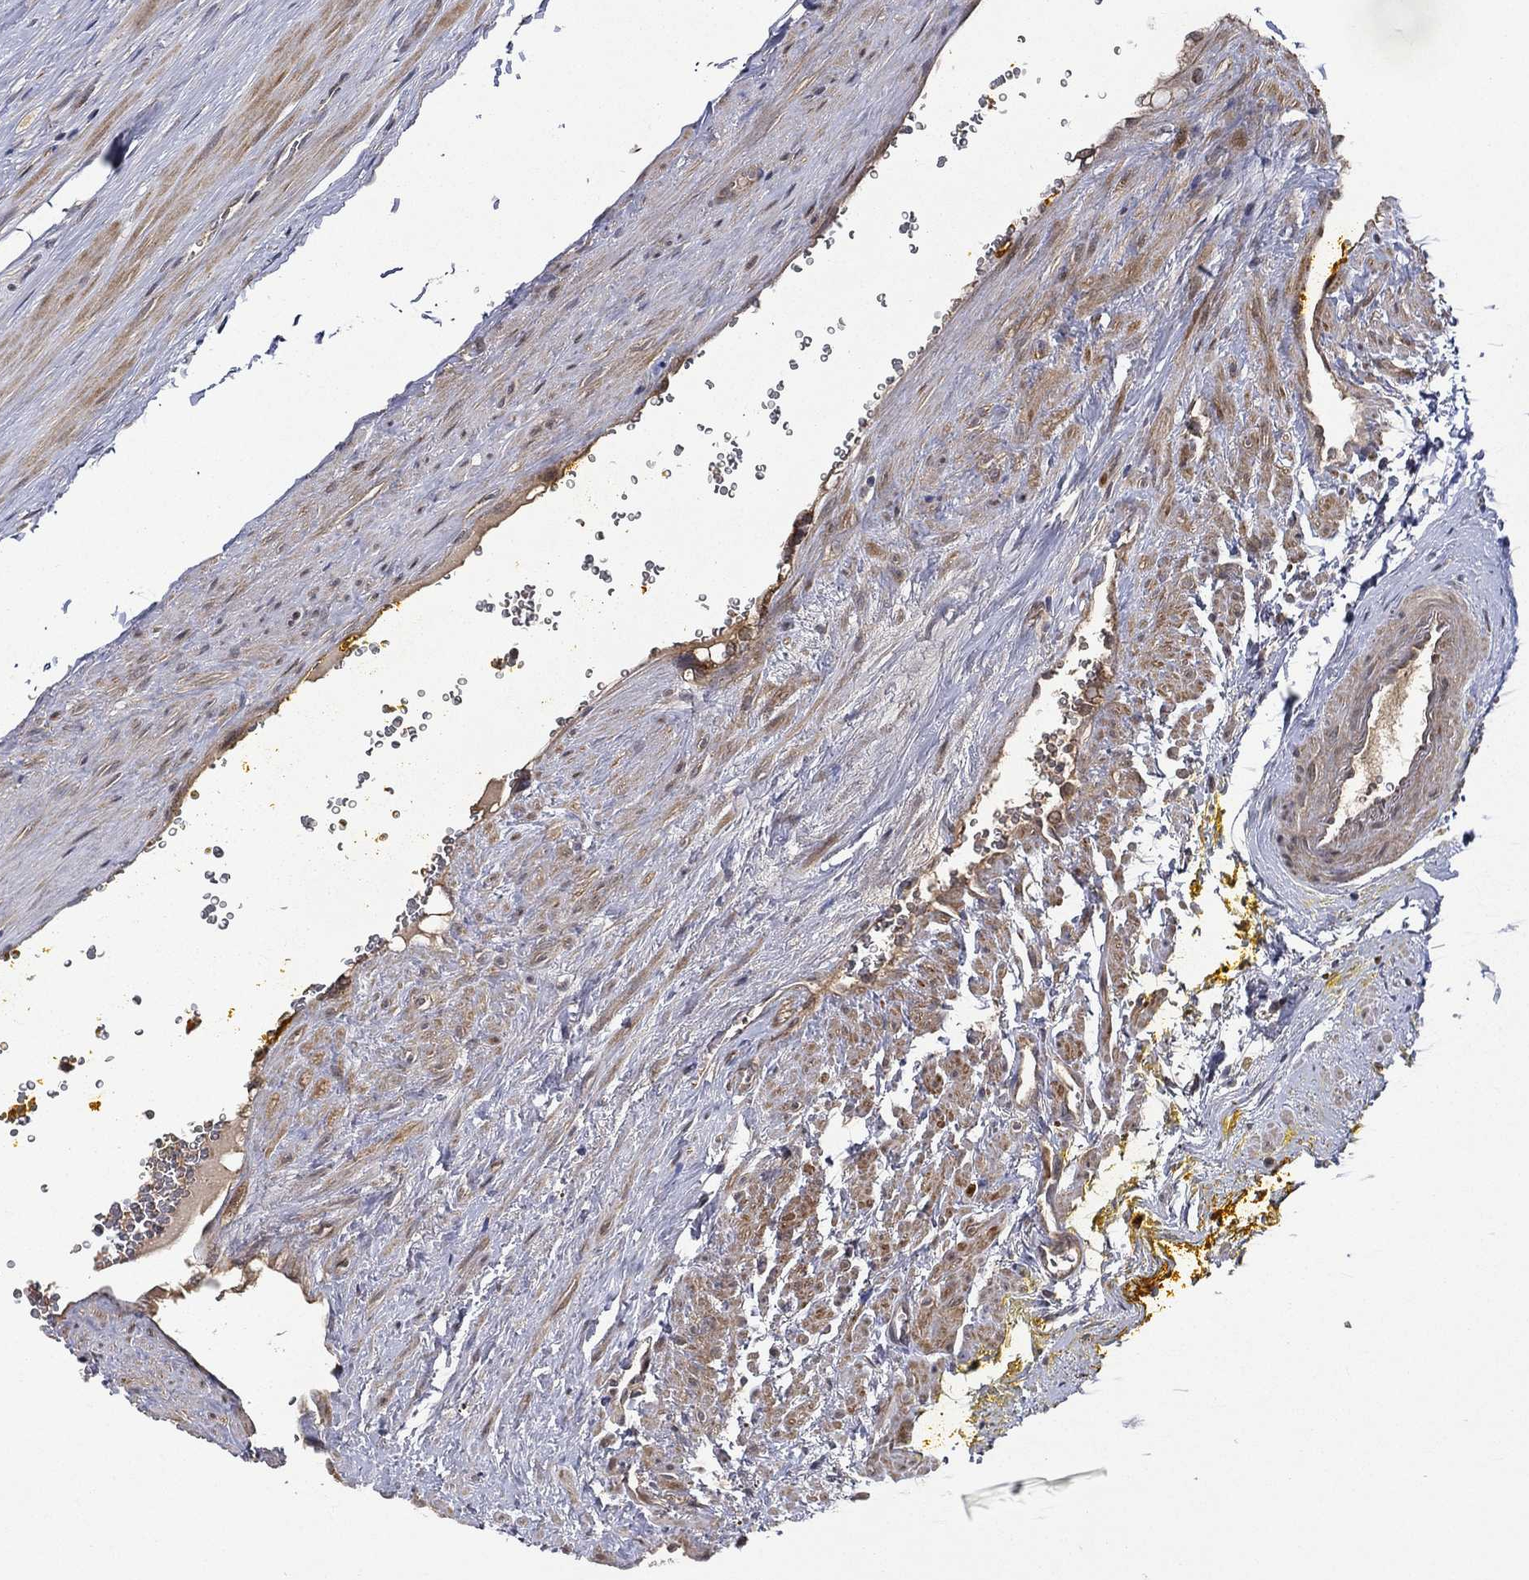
{"staining": {"intensity": "moderate", "quantity": ">75%", "location": "cytoplasmic/membranous"}, "tissue": "prostate cancer", "cell_type": "Tumor cells", "image_type": "cancer", "snomed": [{"axis": "morphology", "description": "Adenocarcinoma, NOS"}, {"axis": "topography", "description": "Prostate"}], "caption": "Prostate cancer (adenocarcinoma) stained for a protein (brown) displays moderate cytoplasmic/membranous positive expression in about >75% of tumor cells.", "gene": "RAB11FIP4", "patient": {"sex": "male", "age": 67}}